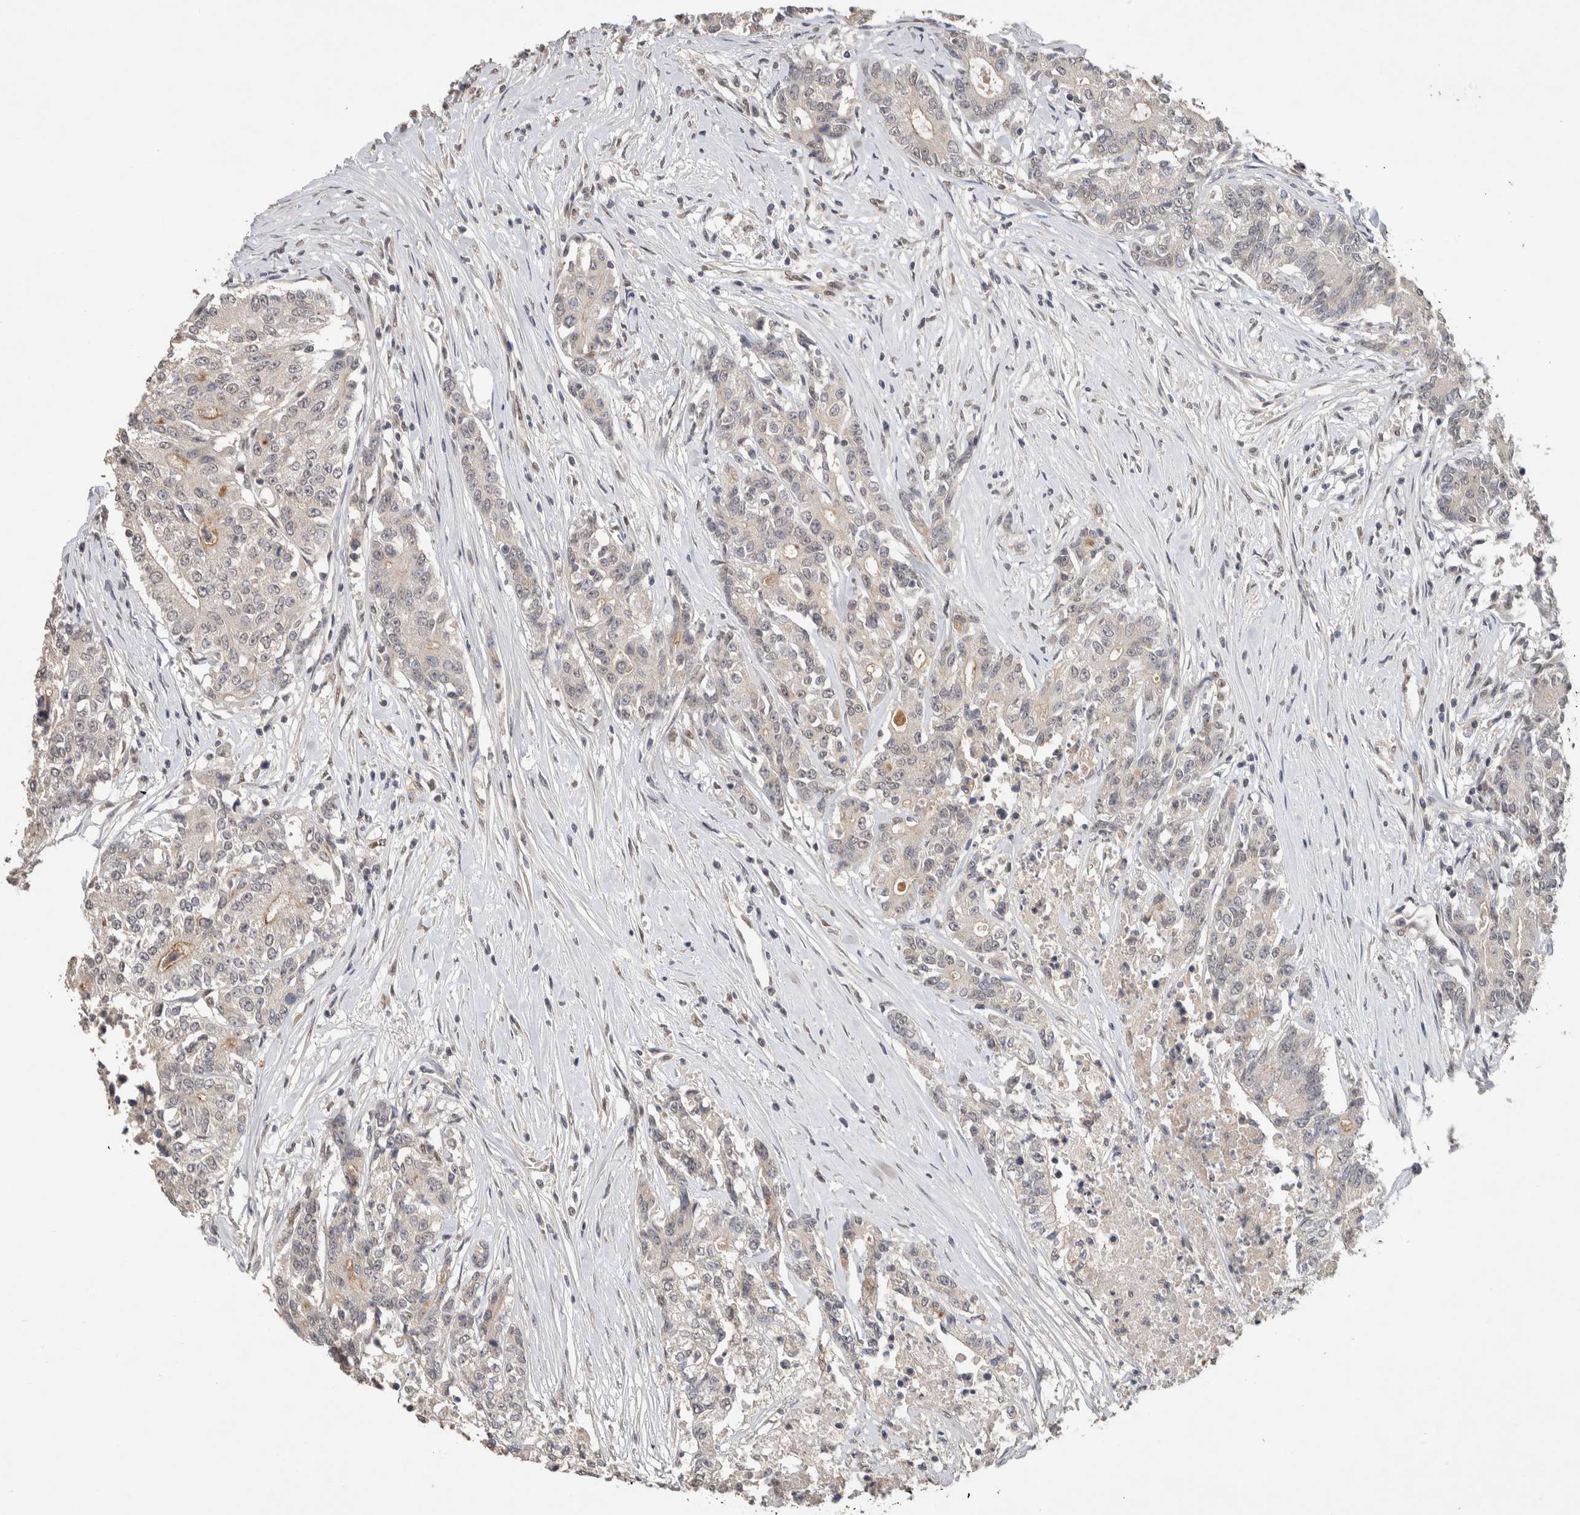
{"staining": {"intensity": "negative", "quantity": "none", "location": "none"}, "tissue": "colorectal cancer", "cell_type": "Tumor cells", "image_type": "cancer", "snomed": [{"axis": "morphology", "description": "Adenocarcinoma, NOS"}, {"axis": "topography", "description": "Colon"}], "caption": "A high-resolution micrograph shows immunohistochemistry (IHC) staining of colorectal cancer (adenocarcinoma), which demonstrates no significant expression in tumor cells.", "gene": "CYSRT1", "patient": {"sex": "female", "age": 77}}